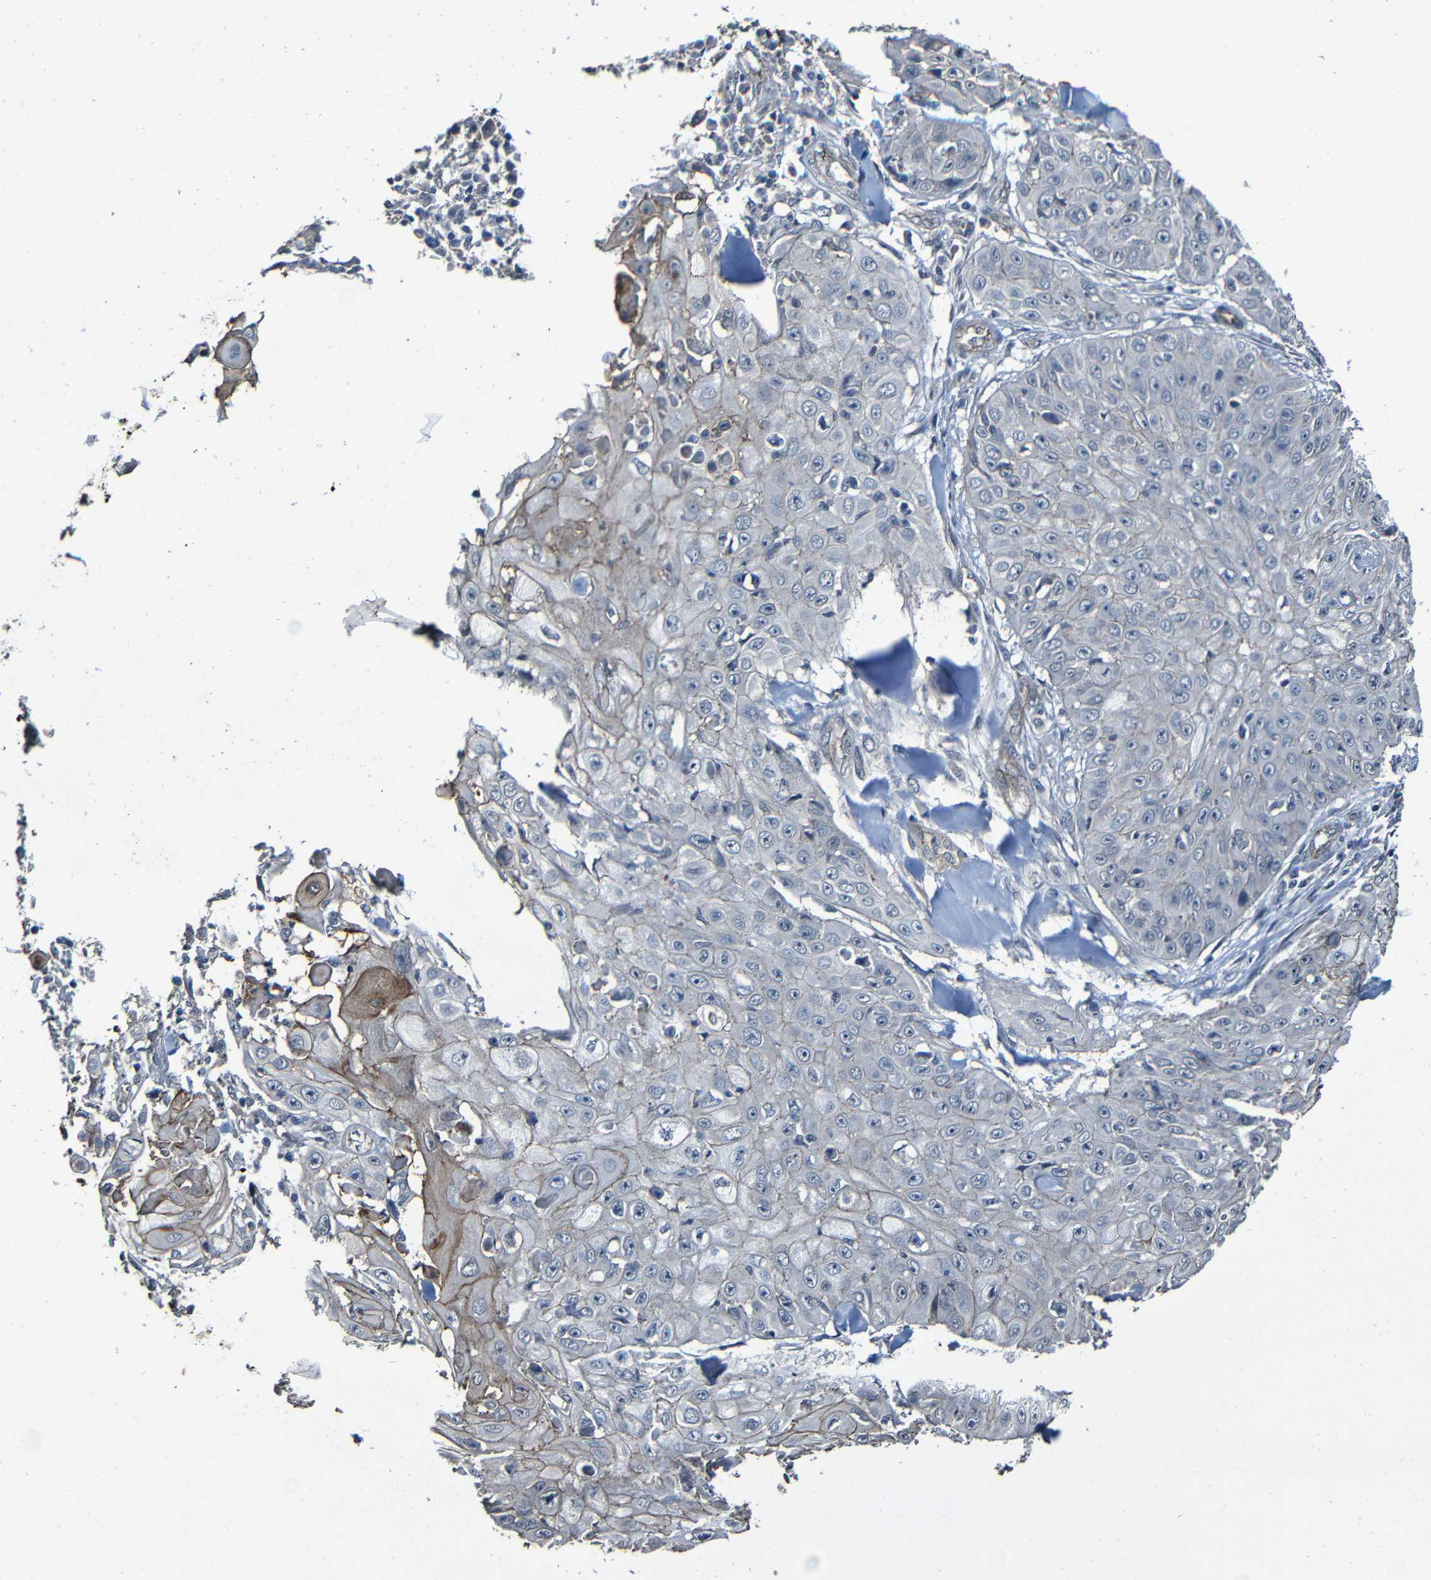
{"staining": {"intensity": "negative", "quantity": "none", "location": "none"}, "tissue": "skin cancer", "cell_type": "Tumor cells", "image_type": "cancer", "snomed": [{"axis": "morphology", "description": "Squamous cell carcinoma, NOS"}, {"axis": "topography", "description": "Skin"}], "caption": "Immunohistochemistry (IHC) micrograph of human skin squamous cell carcinoma stained for a protein (brown), which demonstrates no positivity in tumor cells.", "gene": "LGR5", "patient": {"sex": "male", "age": 86}}